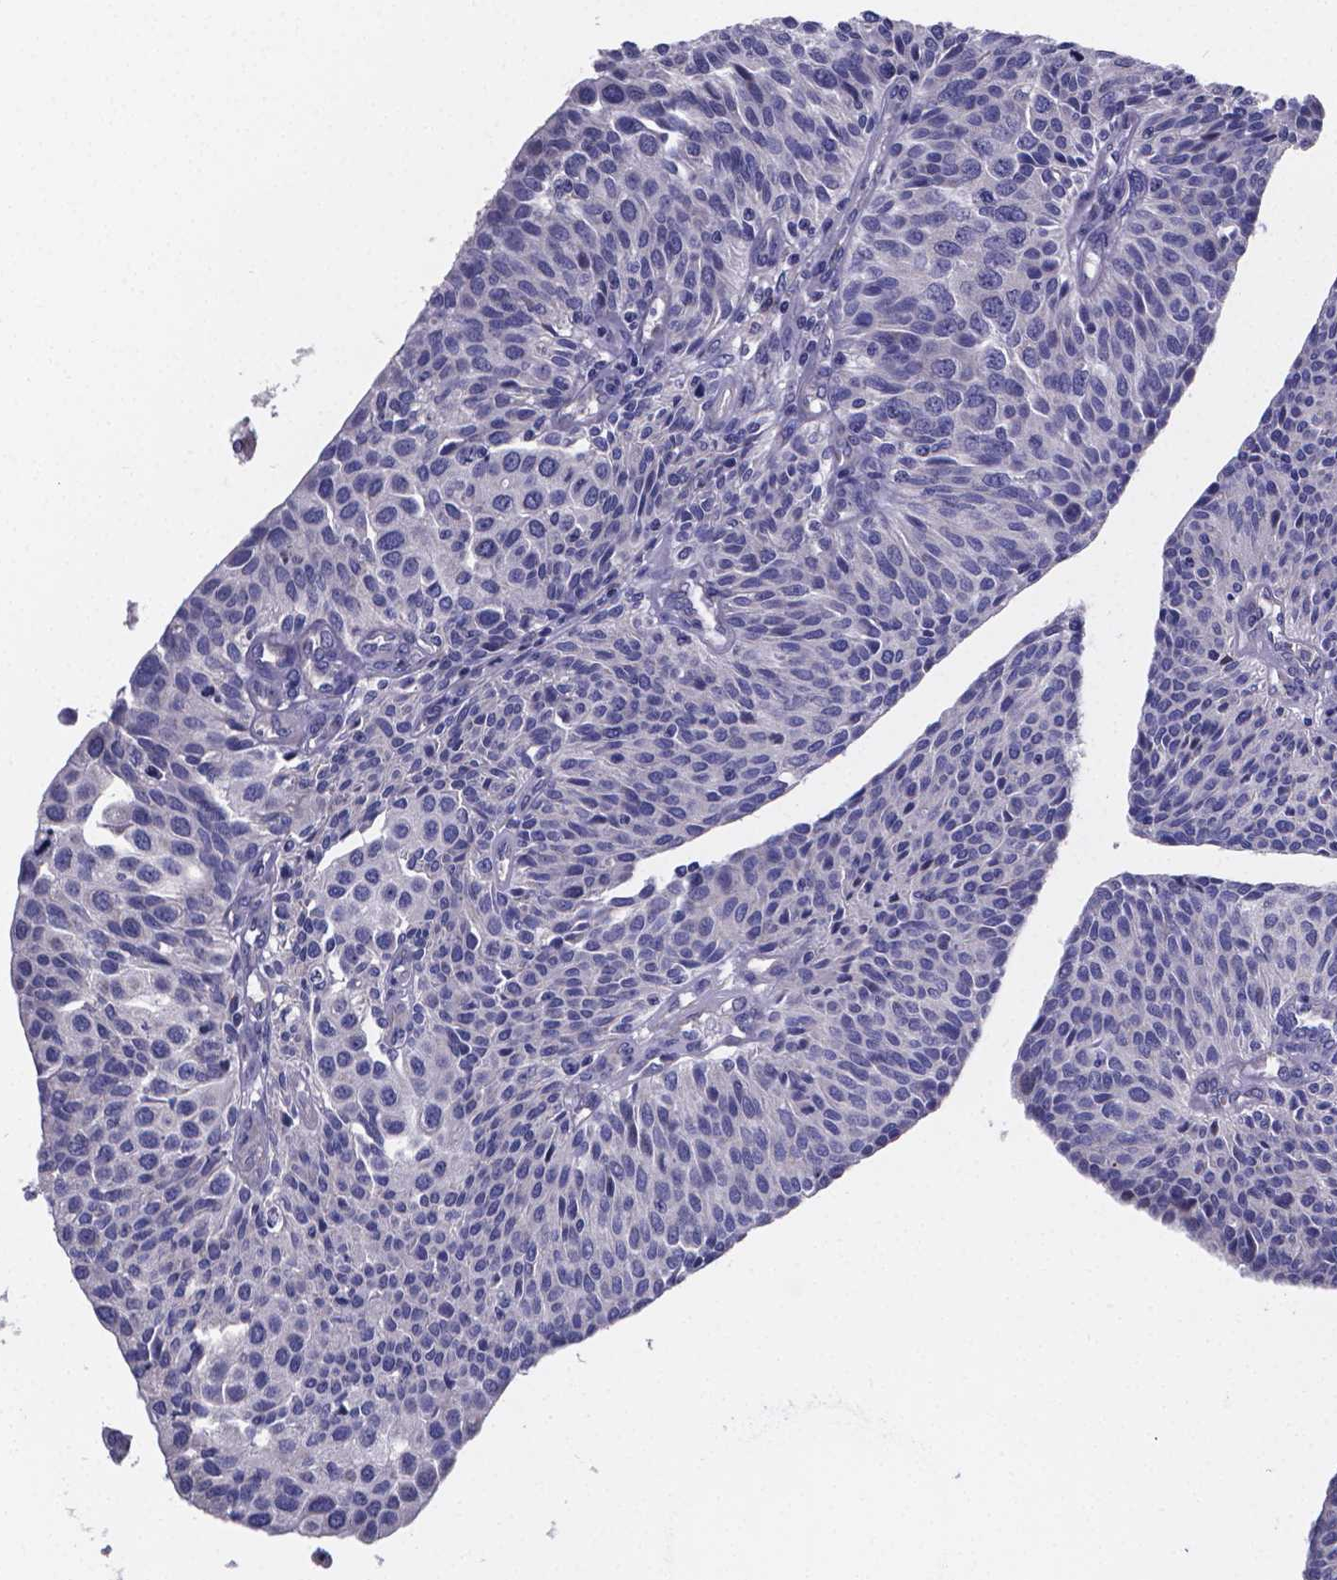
{"staining": {"intensity": "negative", "quantity": "none", "location": "none"}, "tissue": "urothelial cancer", "cell_type": "Tumor cells", "image_type": "cancer", "snomed": [{"axis": "morphology", "description": "Urothelial carcinoma, NOS"}, {"axis": "topography", "description": "Urinary bladder"}], "caption": "Immunohistochemistry (IHC) histopathology image of neoplastic tissue: urothelial cancer stained with DAB demonstrates no significant protein expression in tumor cells. Nuclei are stained in blue.", "gene": "SFRP4", "patient": {"sex": "male", "age": 55}}